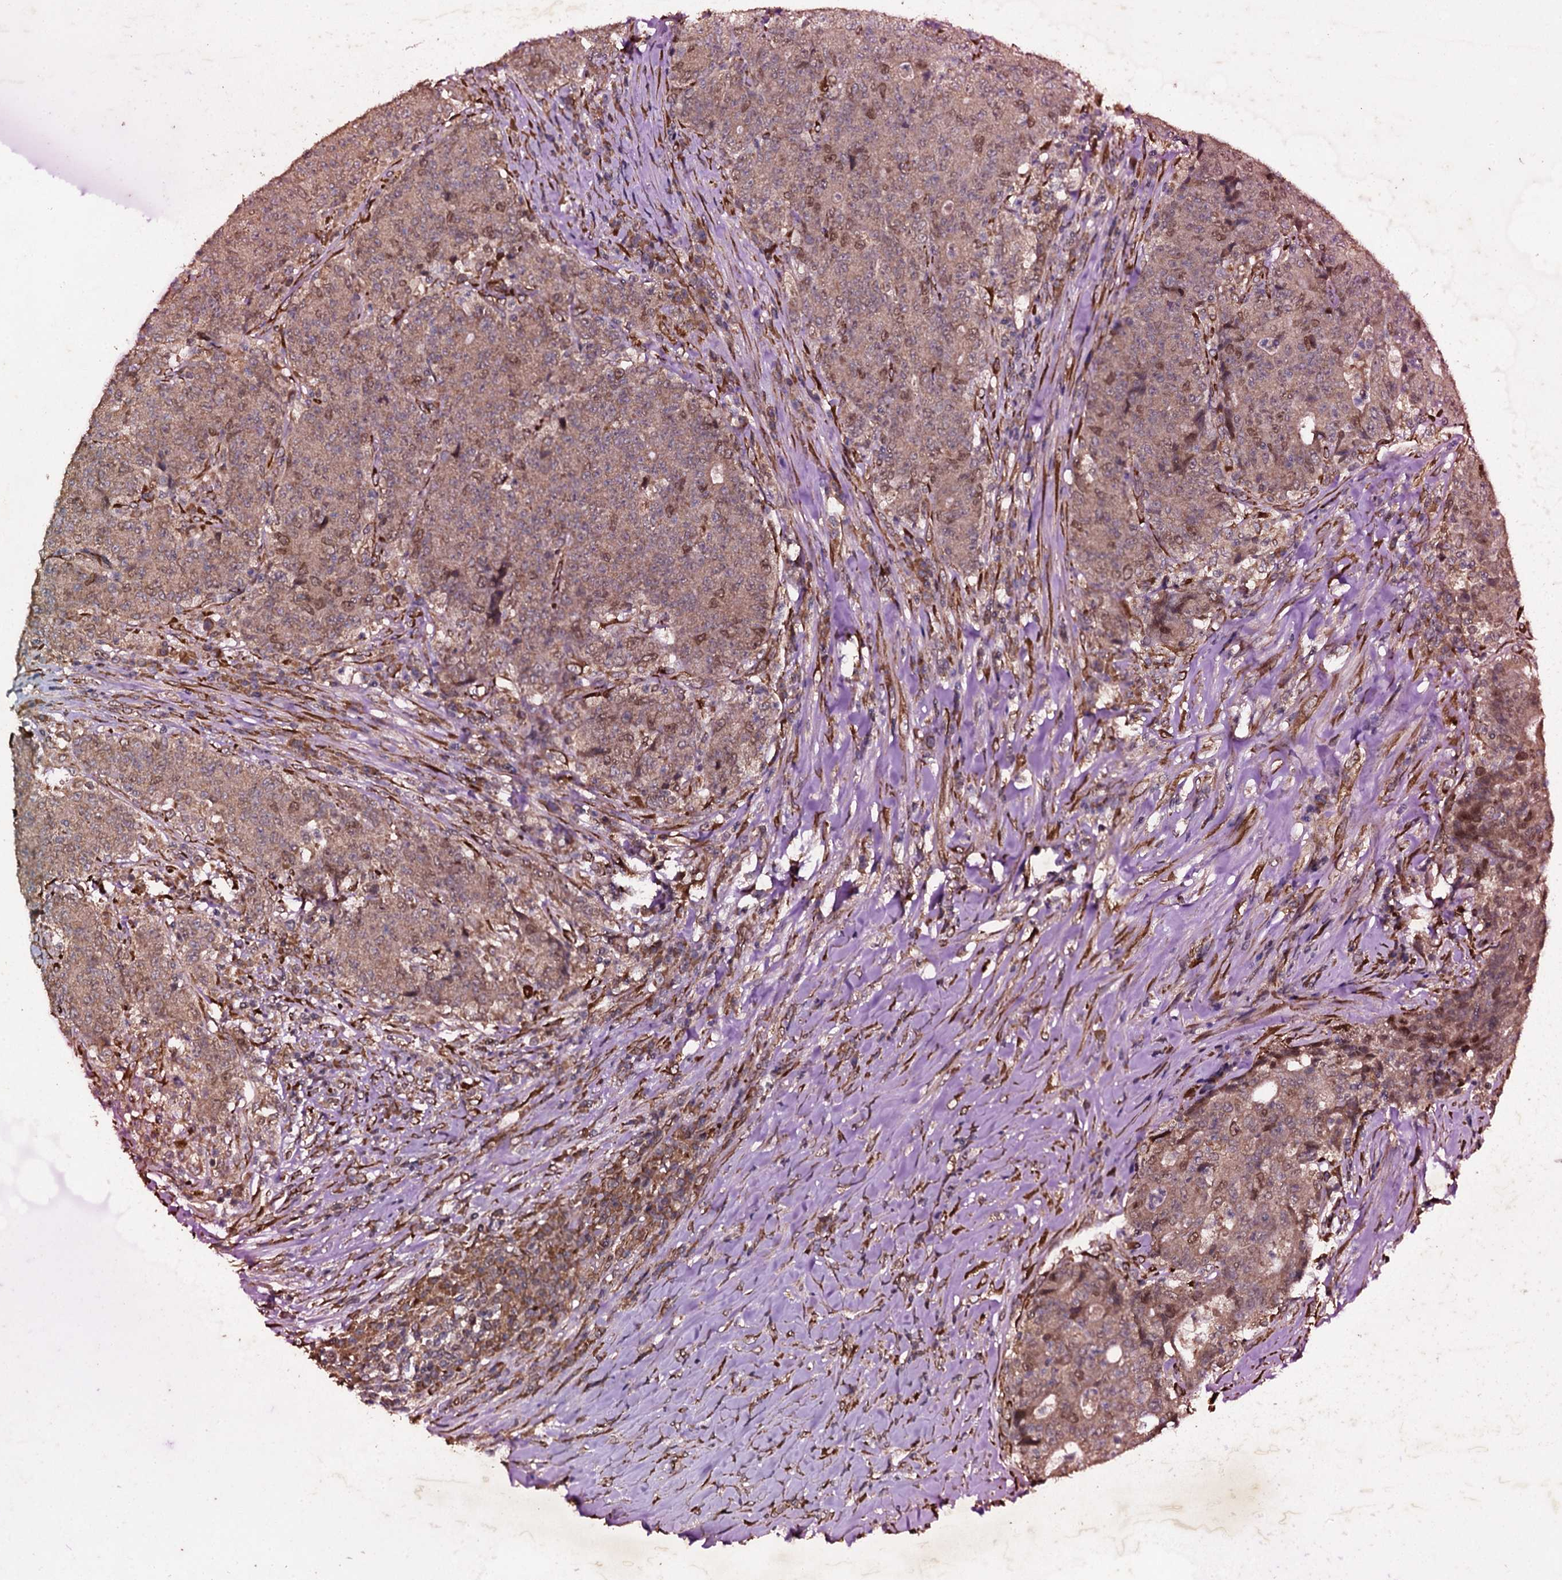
{"staining": {"intensity": "moderate", "quantity": ">75%", "location": "cytoplasmic/membranous,nuclear"}, "tissue": "colorectal cancer", "cell_type": "Tumor cells", "image_type": "cancer", "snomed": [{"axis": "morphology", "description": "Adenocarcinoma, NOS"}, {"axis": "topography", "description": "Colon"}], "caption": "Immunohistochemical staining of colorectal cancer (adenocarcinoma) demonstrates moderate cytoplasmic/membranous and nuclear protein expression in approximately >75% of tumor cells. Nuclei are stained in blue.", "gene": "ADAMTS10", "patient": {"sex": "female", "age": 75}}